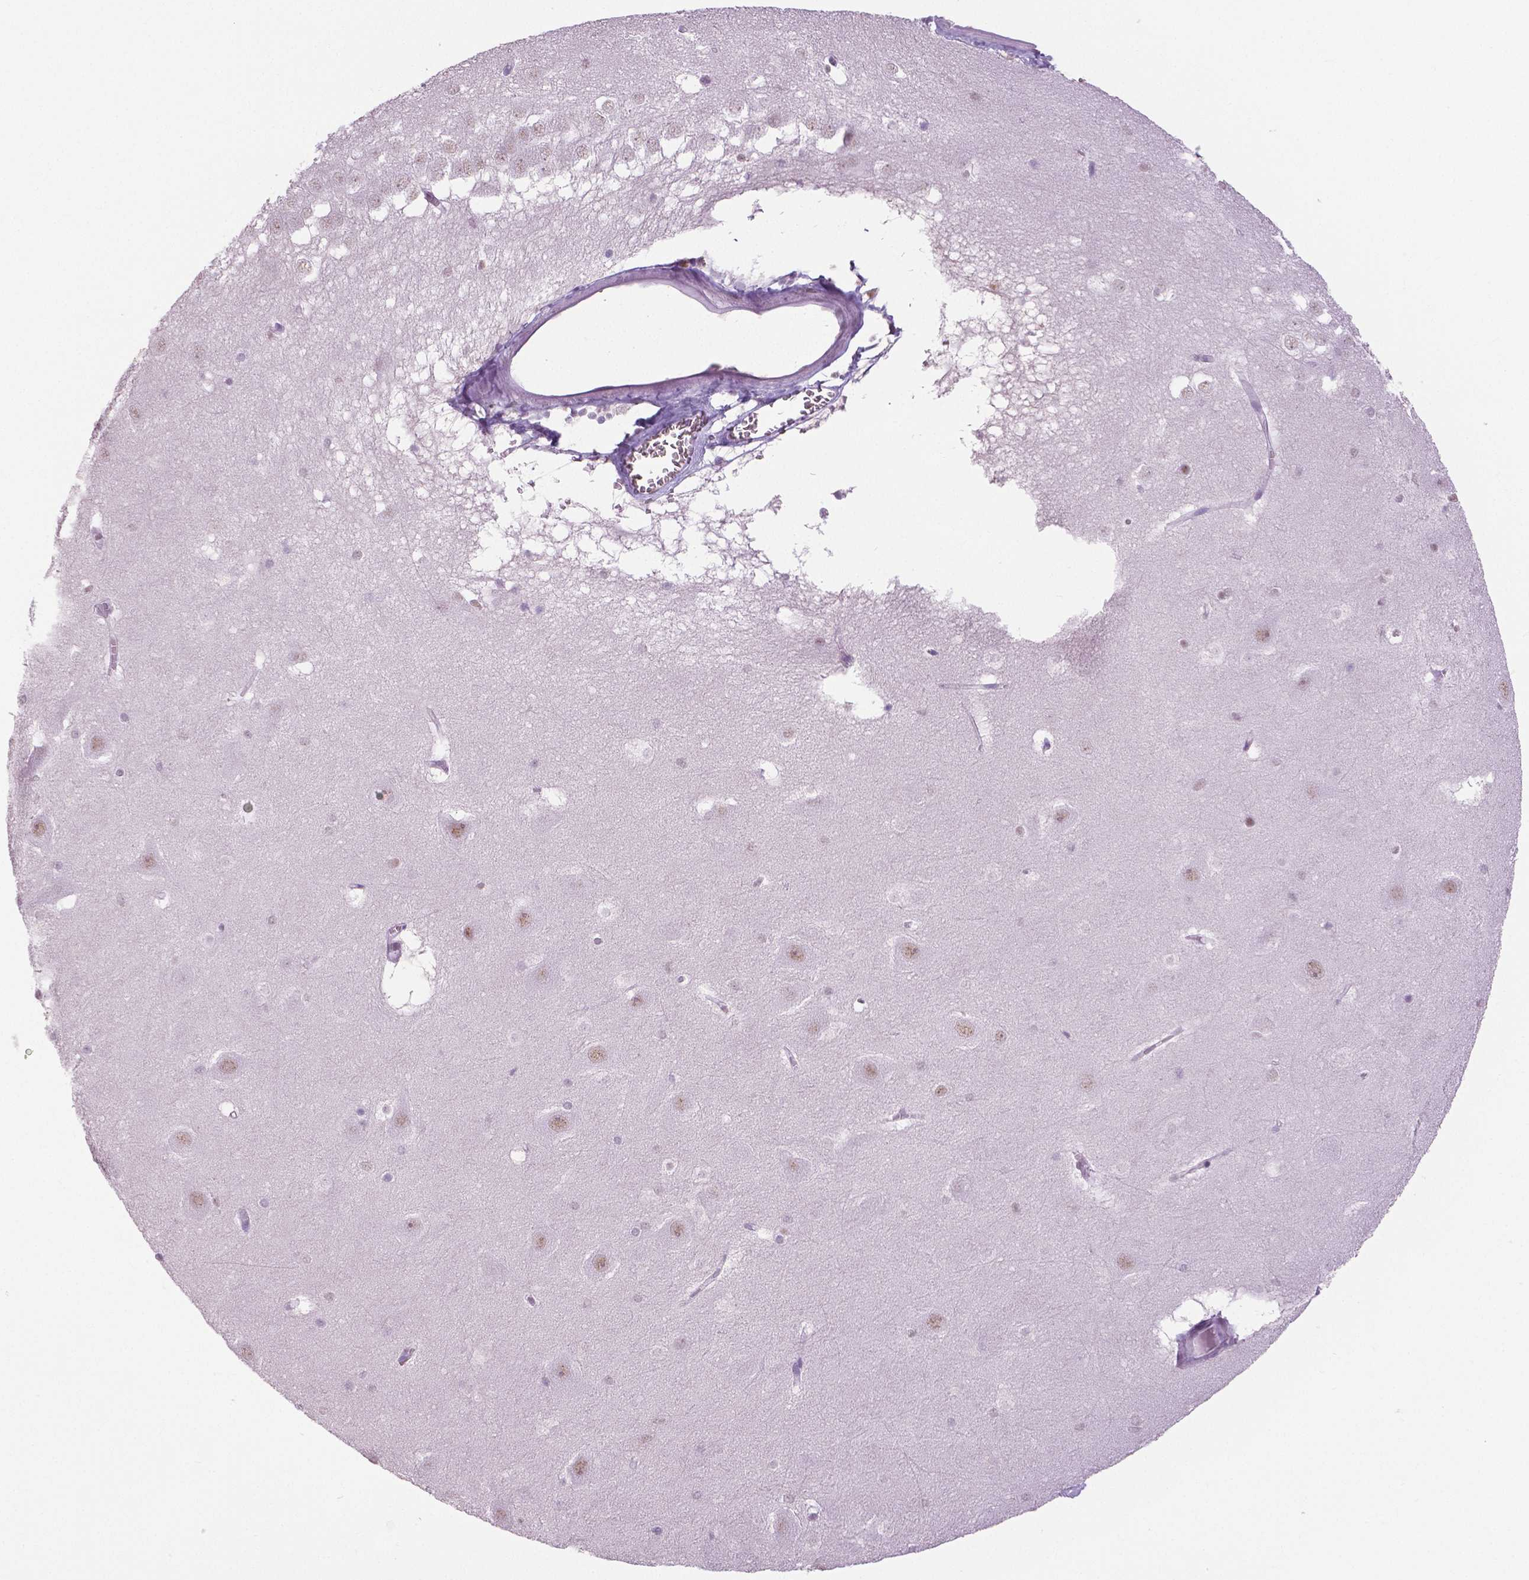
{"staining": {"intensity": "negative", "quantity": "none", "location": "none"}, "tissue": "hippocampus", "cell_type": "Glial cells", "image_type": "normal", "snomed": [{"axis": "morphology", "description": "Normal tissue, NOS"}, {"axis": "topography", "description": "Hippocampus"}], "caption": "The micrograph demonstrates no significant positivity in glial cells of hippocampus.", "gene": "IGF2BP1", "patient": {"sex": "male", "age": 45}}